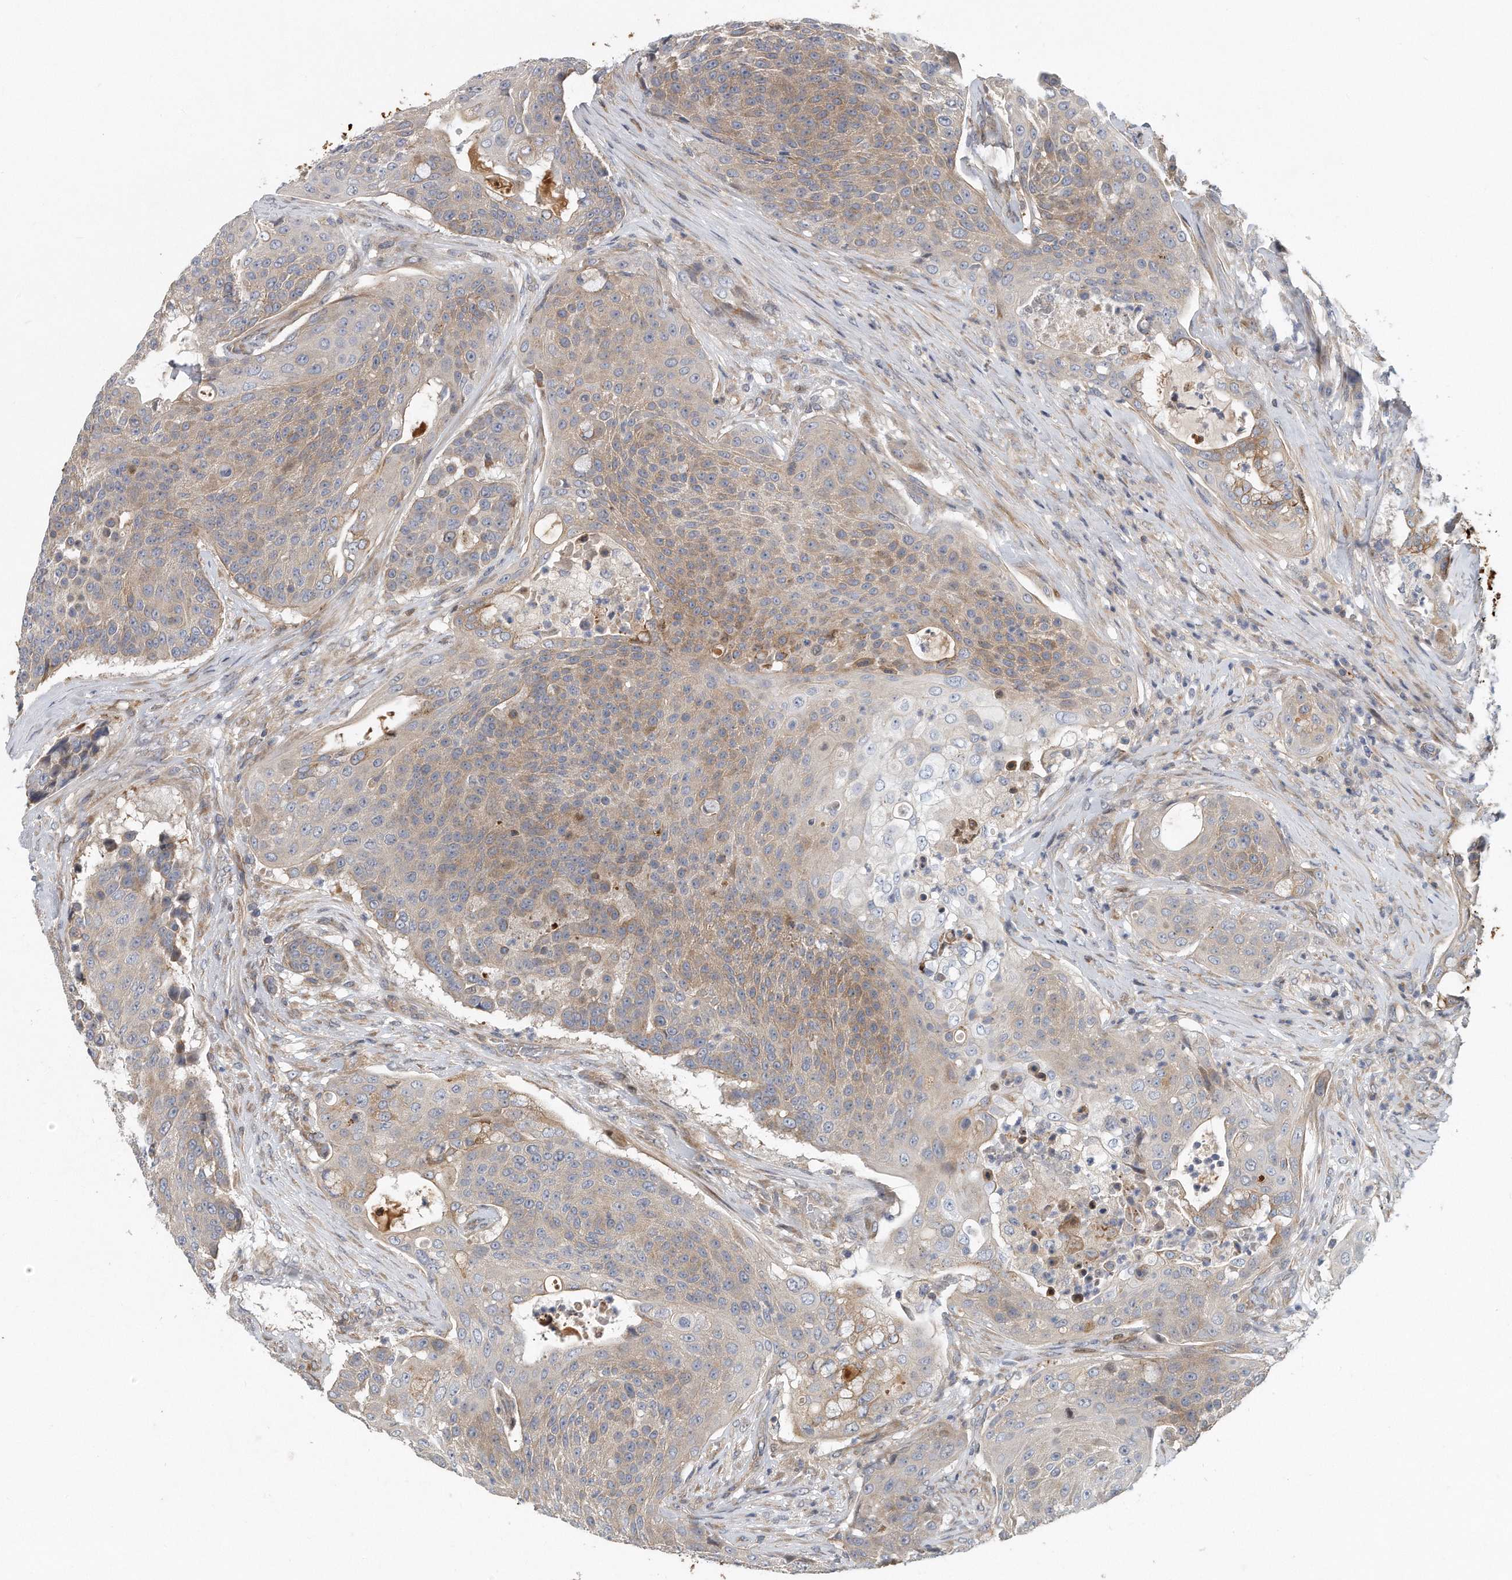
{"staining": {"intensity": "moderate", "quantity": "25%-75%", "location": "cytoplasmic/membranous"}, "tissue": "urothelial cancer", "cell_type": "Tumor cells", "image_type": "cancer", "snomed": [{"axis": "morphology", "description": "Urothelial carcinoma, High grade"}, {"axis": "topography", "description": "Urinary bladder"}], "caption": "The histopathology image displays immunohistochemical staining of urothelial cancer. There is moderate cytoplasmic/membranous expression is present in approximately 25%-75% of tumor cells. The staining was performed using DAB to visualize the protein expression in brown, while the nuclei were stained in blue with hematoxylin (Magnification: 20x).", "gene": "PCDH8", "patient": {"sex": "female", "age": 63}}